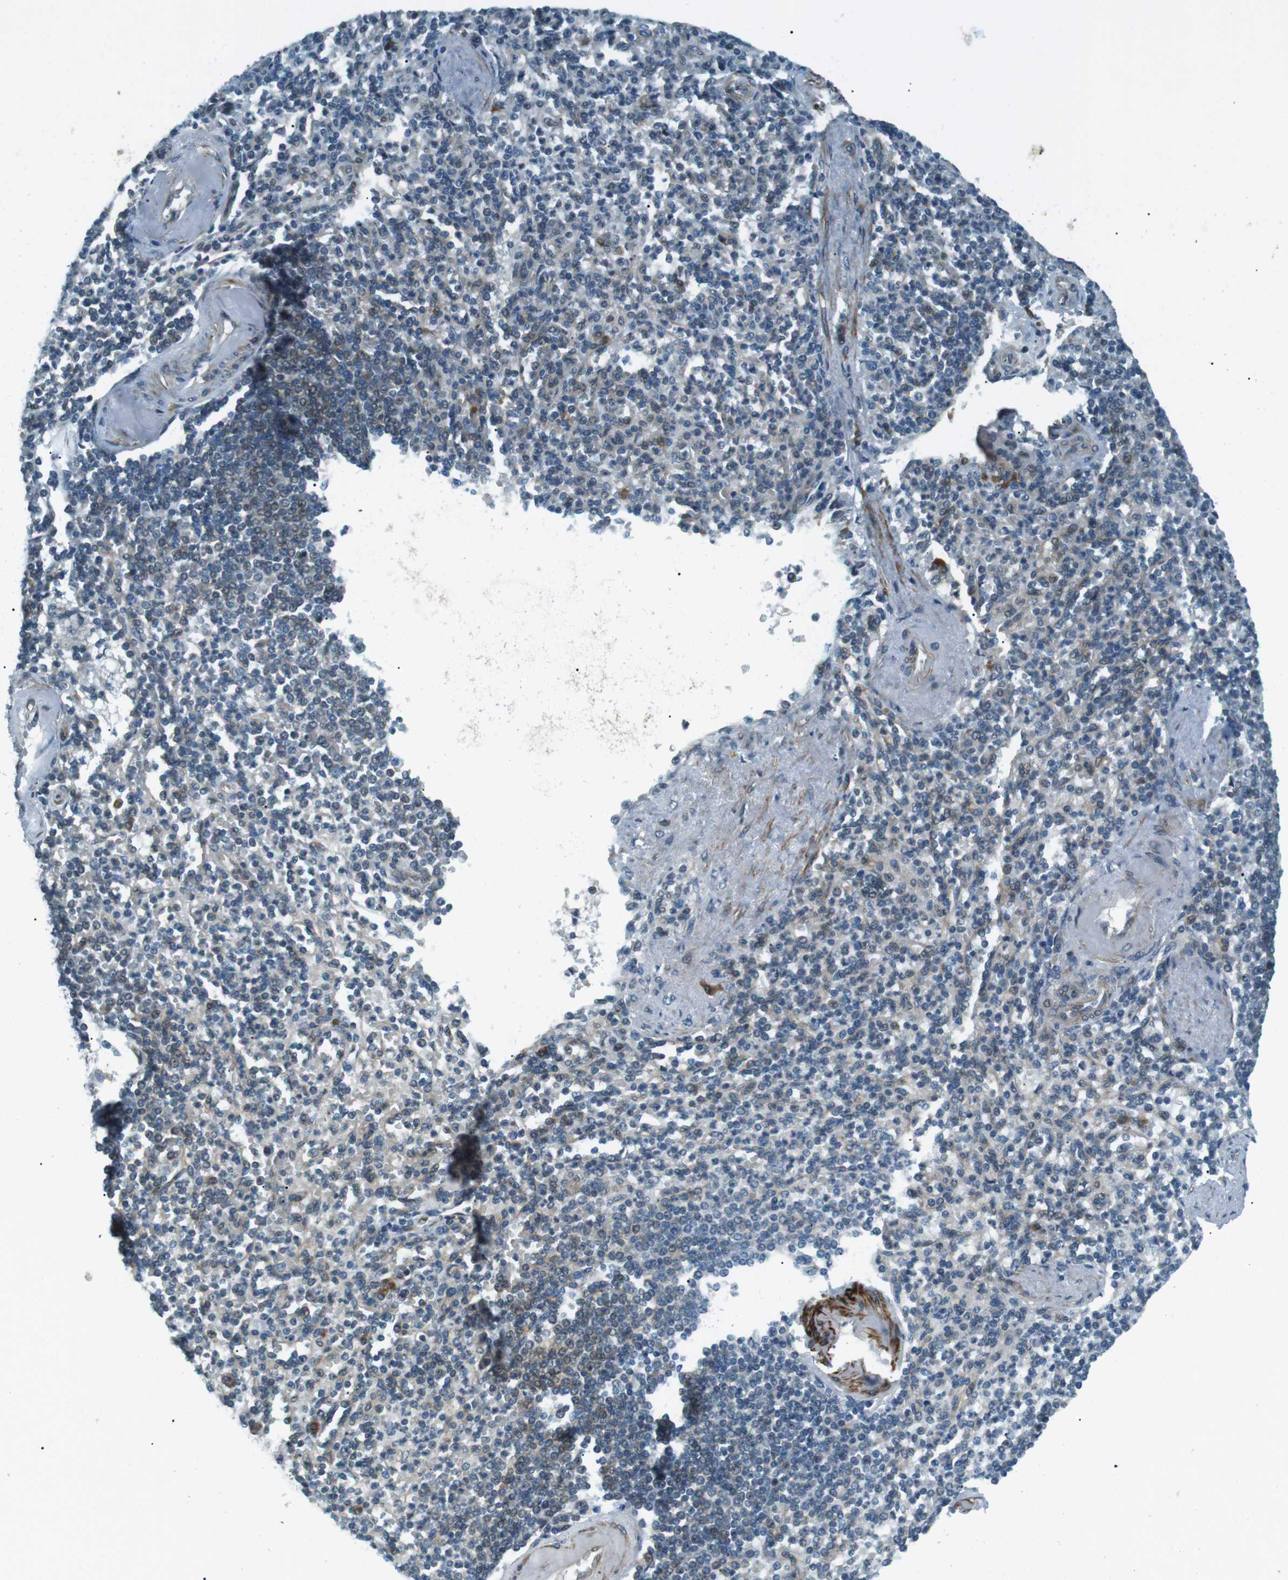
{"staining": {"intensity": "moderate", "quantity": "<25%", "location": "cytoplasmic/membranous,nuclear"}, "tissue": "spleen", "cell_type": "Cells in red pulp", "image_type": "normal", "snomed": [{"axis": "morphology", "description": "Normal tissue, NOS"}, {"axis": "topography", "description": "Spleen"}], "caption": "Immunohistochemical staining of benign spleen displays <25% levels of moderate cytoplasmic/membranous,nuclear protein staining in about <25% of cells in red pulp. The protein of interest is stained brown, and the nuclei are stained in blue (DAB (3,3'-diaminobenzidine) IHC with brightfield microscopy, high magnification).", "gene": "TMEM74", "patient": {"sex": "female", "age": 74}}